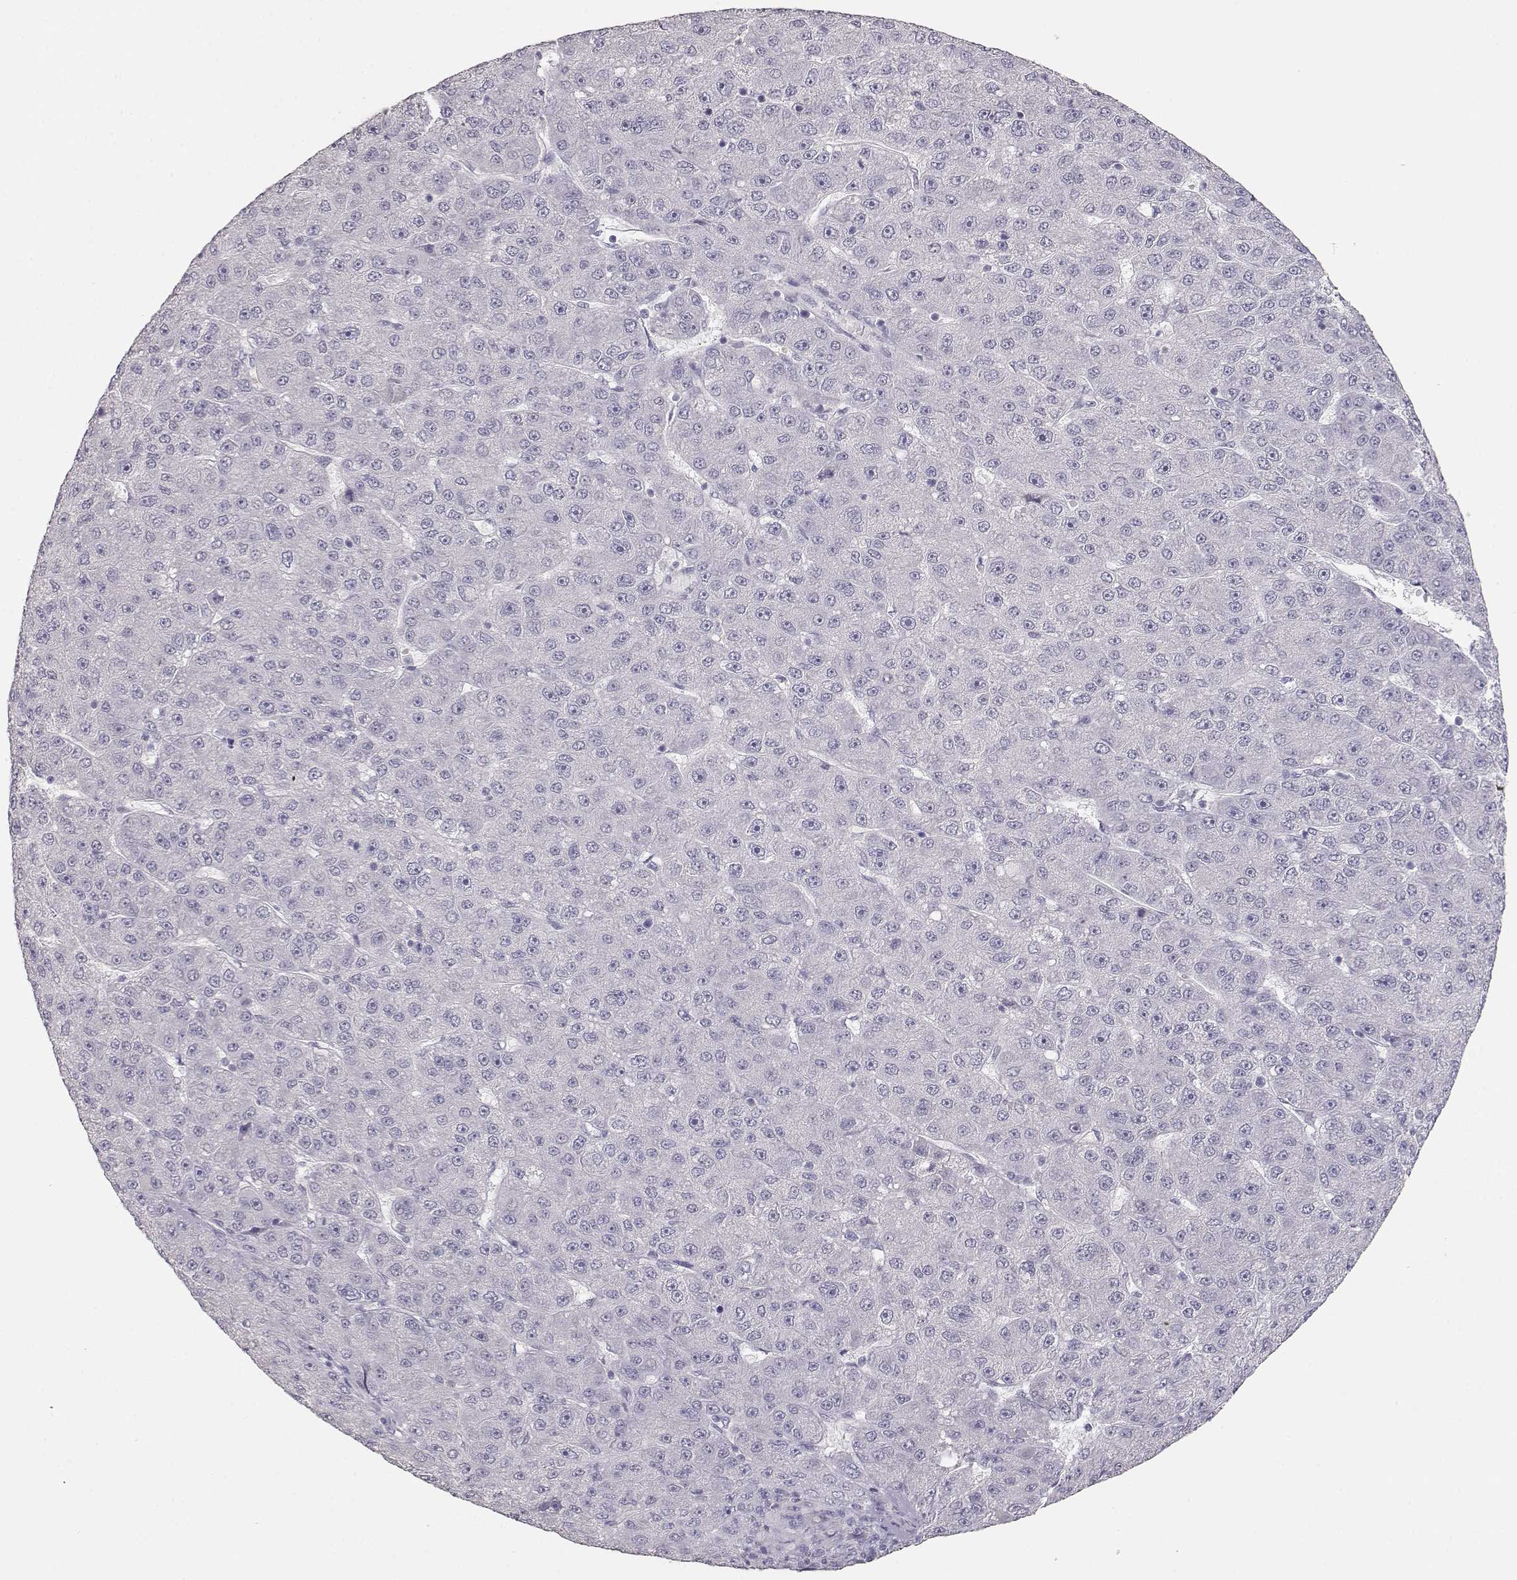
{"staining": {"intensity": "negative", "quantity": "none", "location": "none"}, "tissue": "liver cancer", "cell_type": "Tumor cells", "image_type": "cancer", "snomed": [{"axis": "morphology", "description": "Carcinoma, Hepatocellular, NOS"}, {"axis": "topography", "description": "Liver"}], "caption": "Immunohistochemistry (IHC) histopathology image of hepatocellular carcinoma (liver) stained for a protein (brown), which reveals no staining in tumor cells.", "gene": "TKTL1", "patient": {"sex": "male", "age": 67}}